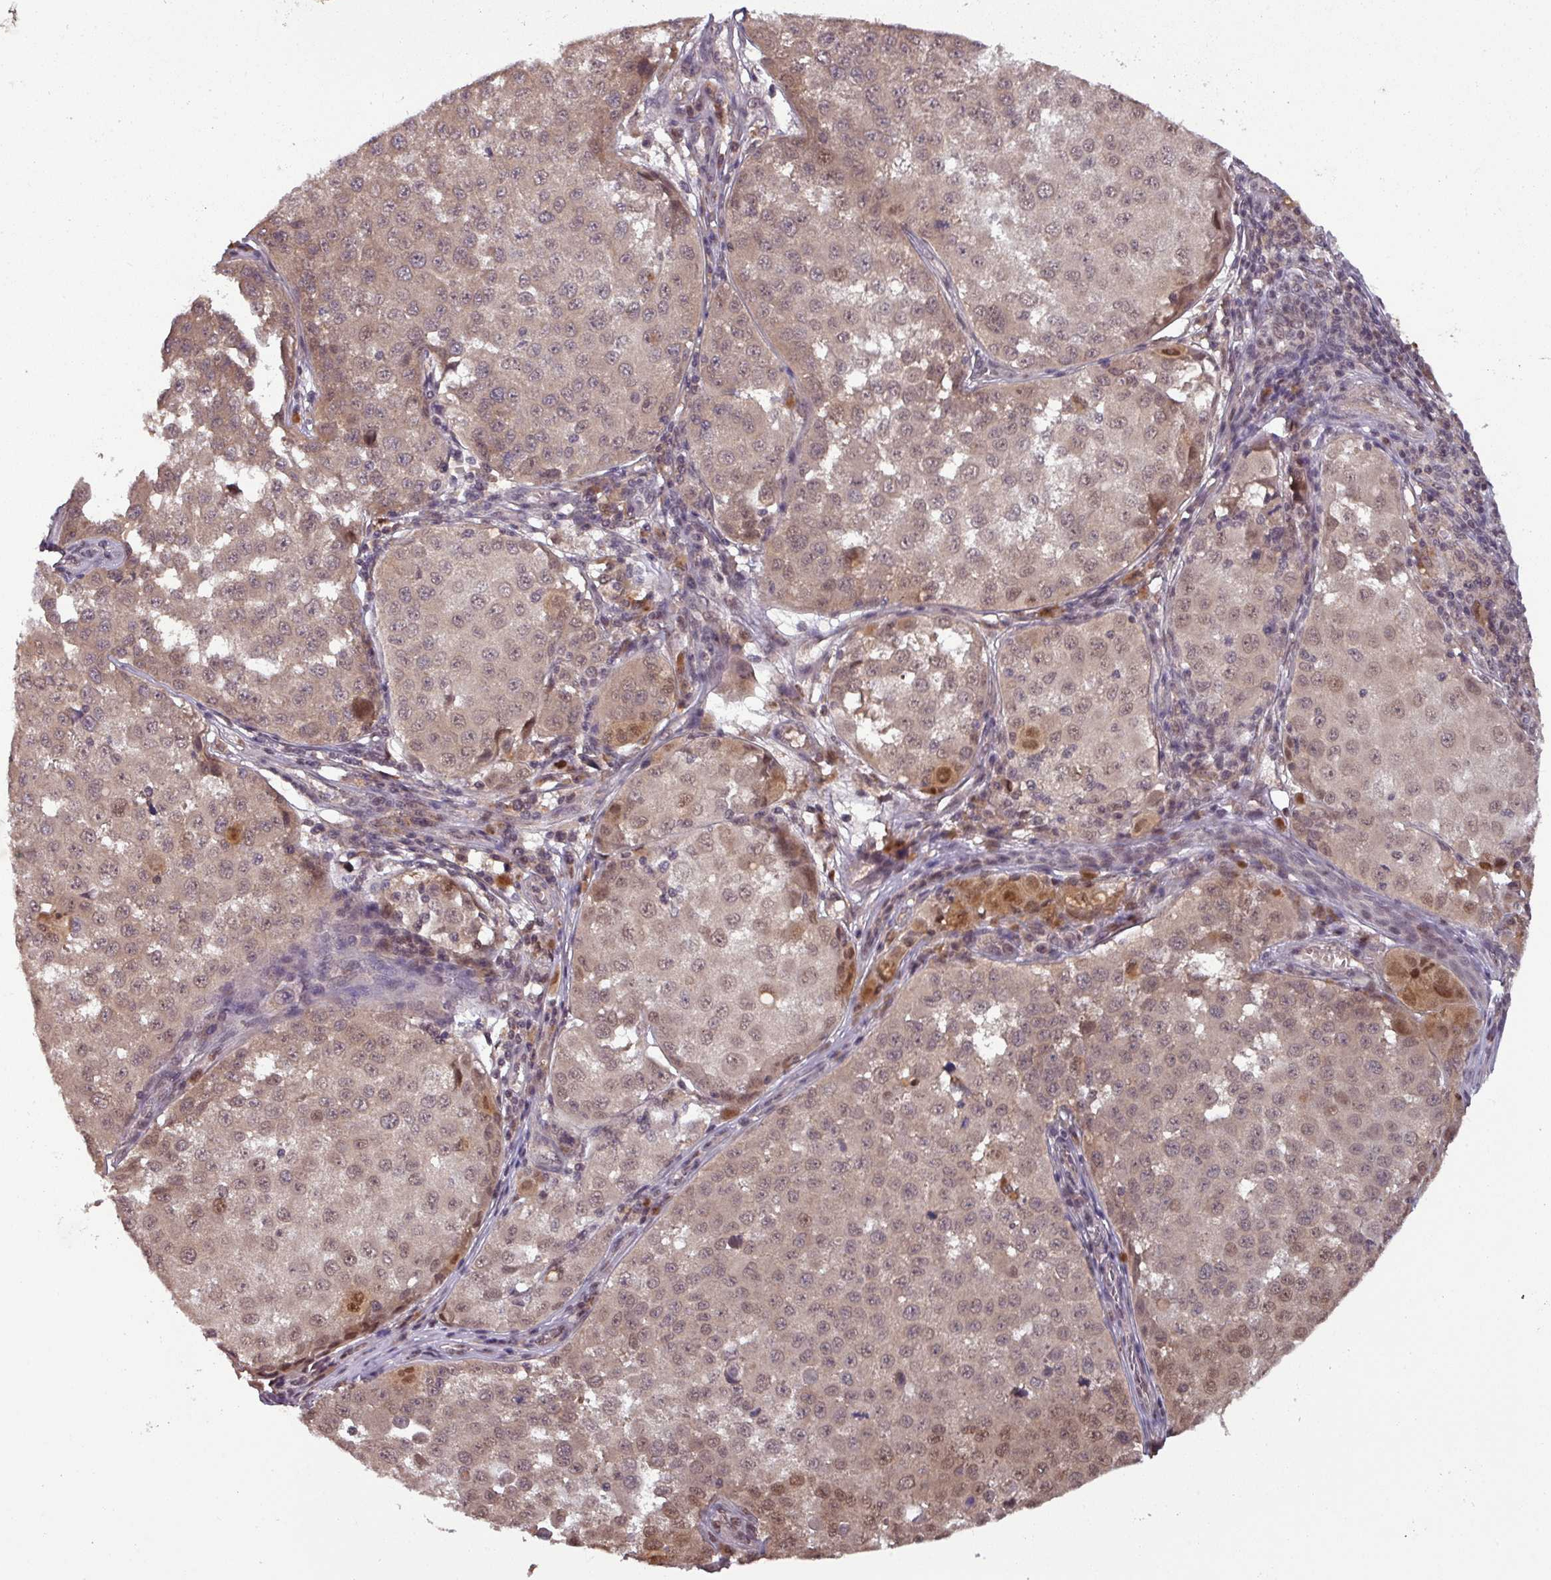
{"staining": {"intensity": "weak", "quantity": ">75%", "location": "cytoplasmic/membranous,nuclear"}, "tissue": "melanoma", "cell_type": "Tumor cells", "image_type": "cancer", "snomed": [{"axis": "morphology", "description": "Malignant melanoma, NOS"}, {"axis": "topography", "description": "Skin"}], "caption": "Protein staining of melanoma tissue displays weak cytoplasmic/membranous and nuclear expression in approximately >75% of tumor cells.", "gene": "NOB1", "patient": {"sex": "male", "age": 64}}